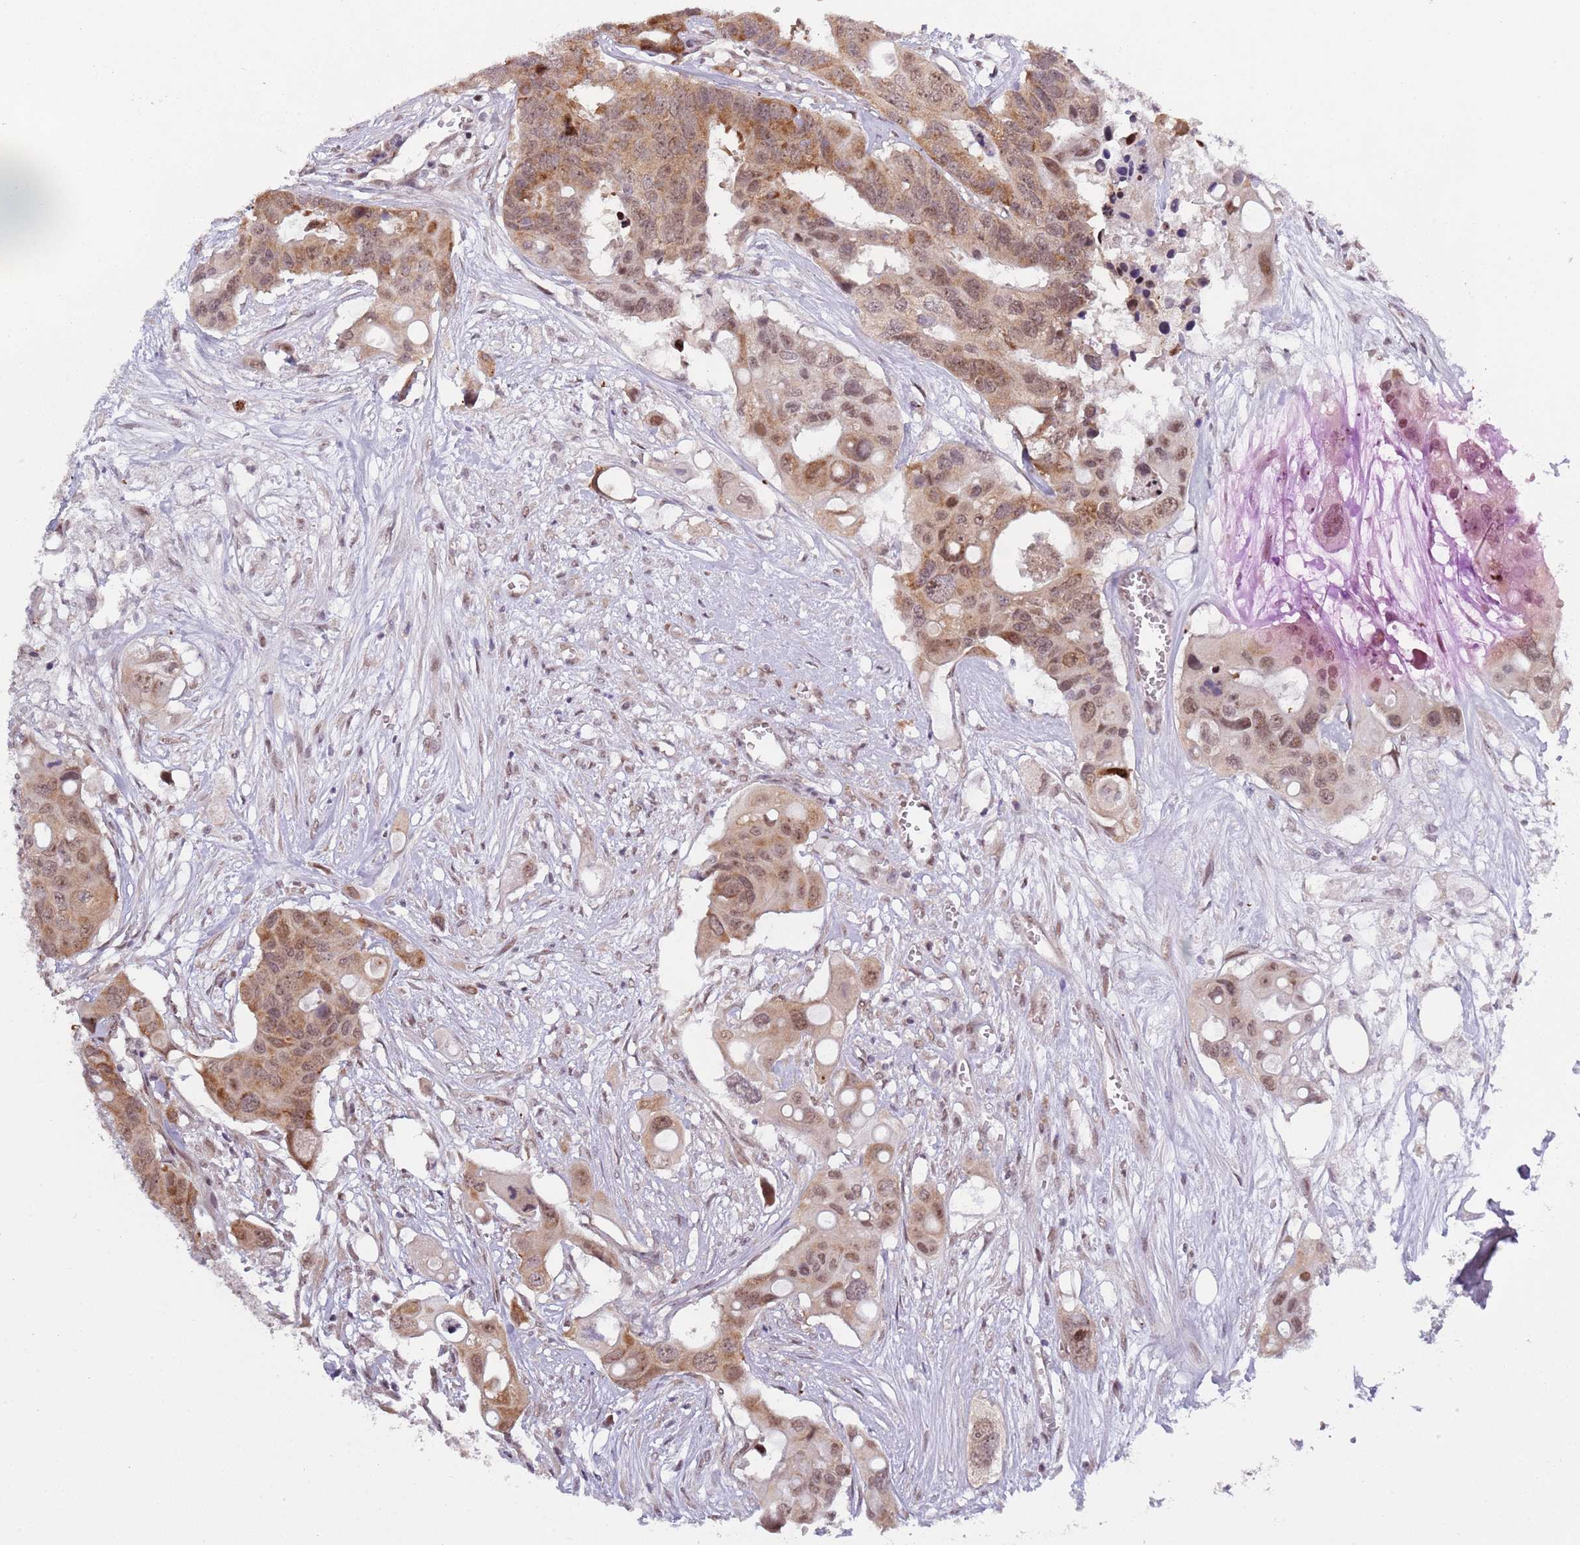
{"staining": {"intensity": "moderate", "quantity": ">75%", "location": "cytoplasmic/membranous,nuclear"}, "tissue": "colorectal cancer", "cell_type": "Tumor cells", "image_type": "cancer", "snomed": [{"axis": "morphology", "description": "Adenocarcinoma, NOS"}, {"axis": "topography", "description": "Colon"}], "caption": "Adenocarcinoma (colorectal) tissue exhibits moderate cytoplasmic/membranous and nuclear expression in approximately >75% of tumor cells, visualized by immunohistochemistry.", "gene": "SLC25A32", "patient": {"sex": "male", "age": 77}}